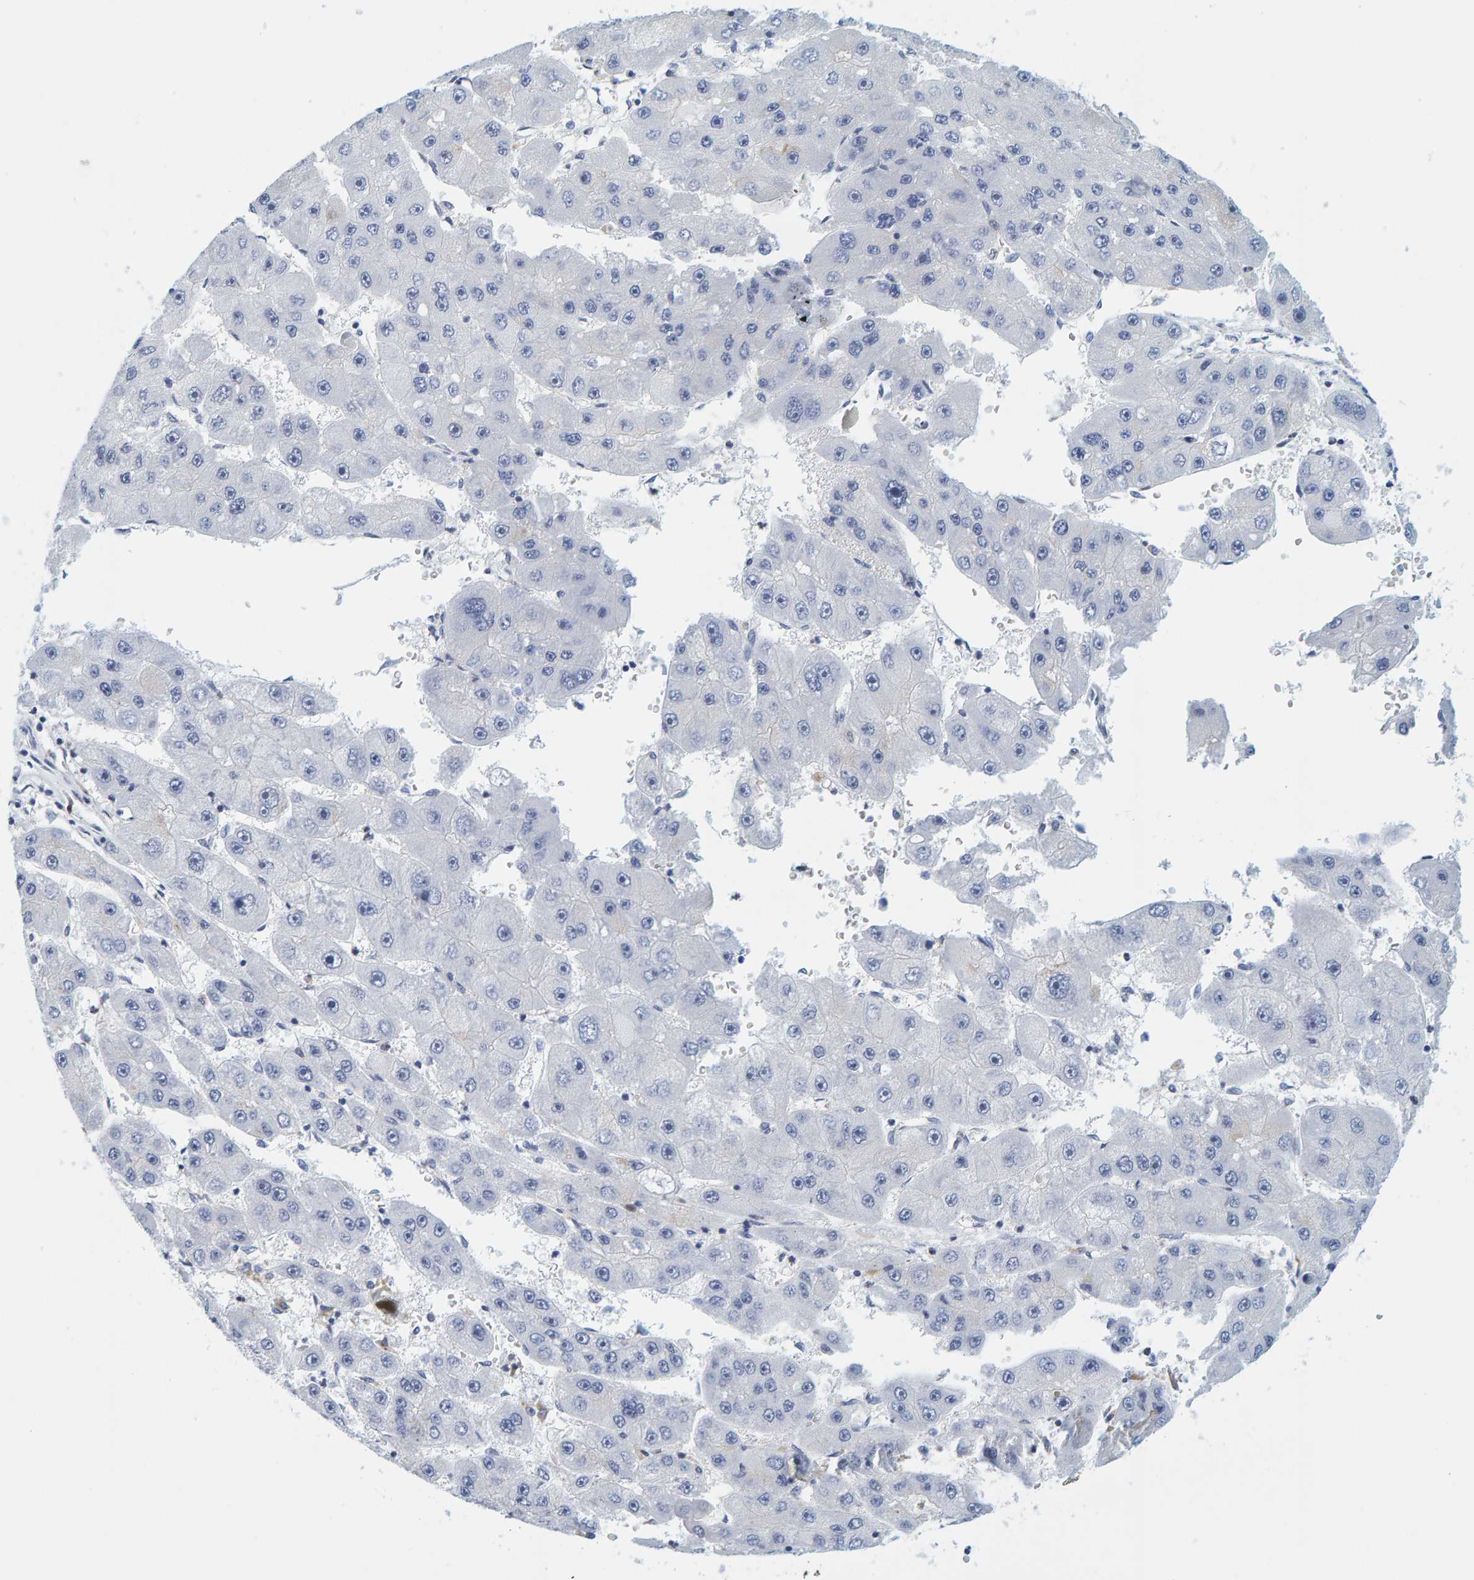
{"staining": {"intensity": "negative", "quantity": "none", "location": "none"}, "tissue": "liver cancer", "cell_type": "Tumor cells", "image_type": "cancer", "snomed": [{"axis": "morphology", "description": "Carcinoma, Hepatocellular, NOS"}, {"axis": "topography", "description": "Liver"}], "caption": "Immunohistochemistry image of neoplastic tissue: human liver hepatocellular carcinoma stained with DAB shows no significant protein staining in tumor cells.", "gene": "MOG", "patient": {"sex": "female", "age": 61}}